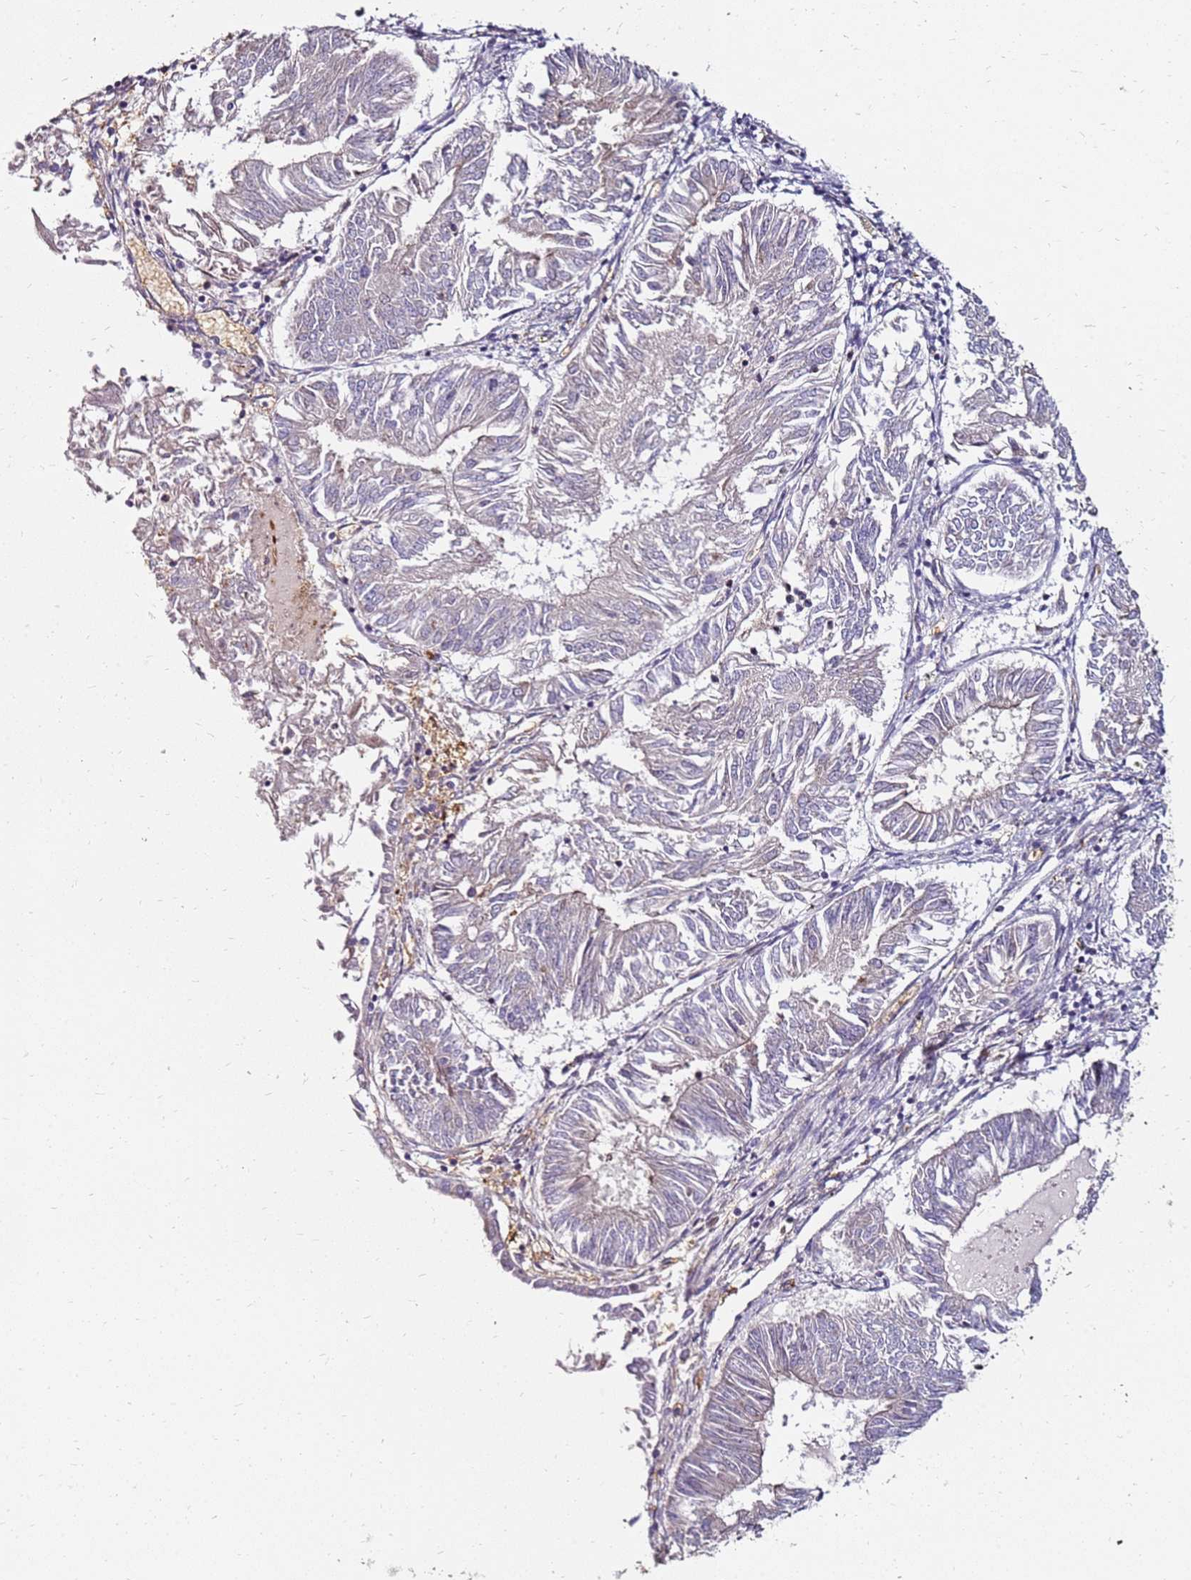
{"staining": {"intensity": "negative", "quantity": "none", "location": "none"}, "tissue": "endometrial cancer", "cell_type": "Tumor cells", "image_type": "cancer", "snomed": [{"axis": "morphology", "description": "Adenocarcinoma, NOS"}, {"axis": "topography", "description": "Endometrium"}], "caption": "There is no significant expression in tumor cells of endometrial cancer (adenocarcinoma).", "gene": "RNF11", "patient": {"sex": "female", "age": 58}}